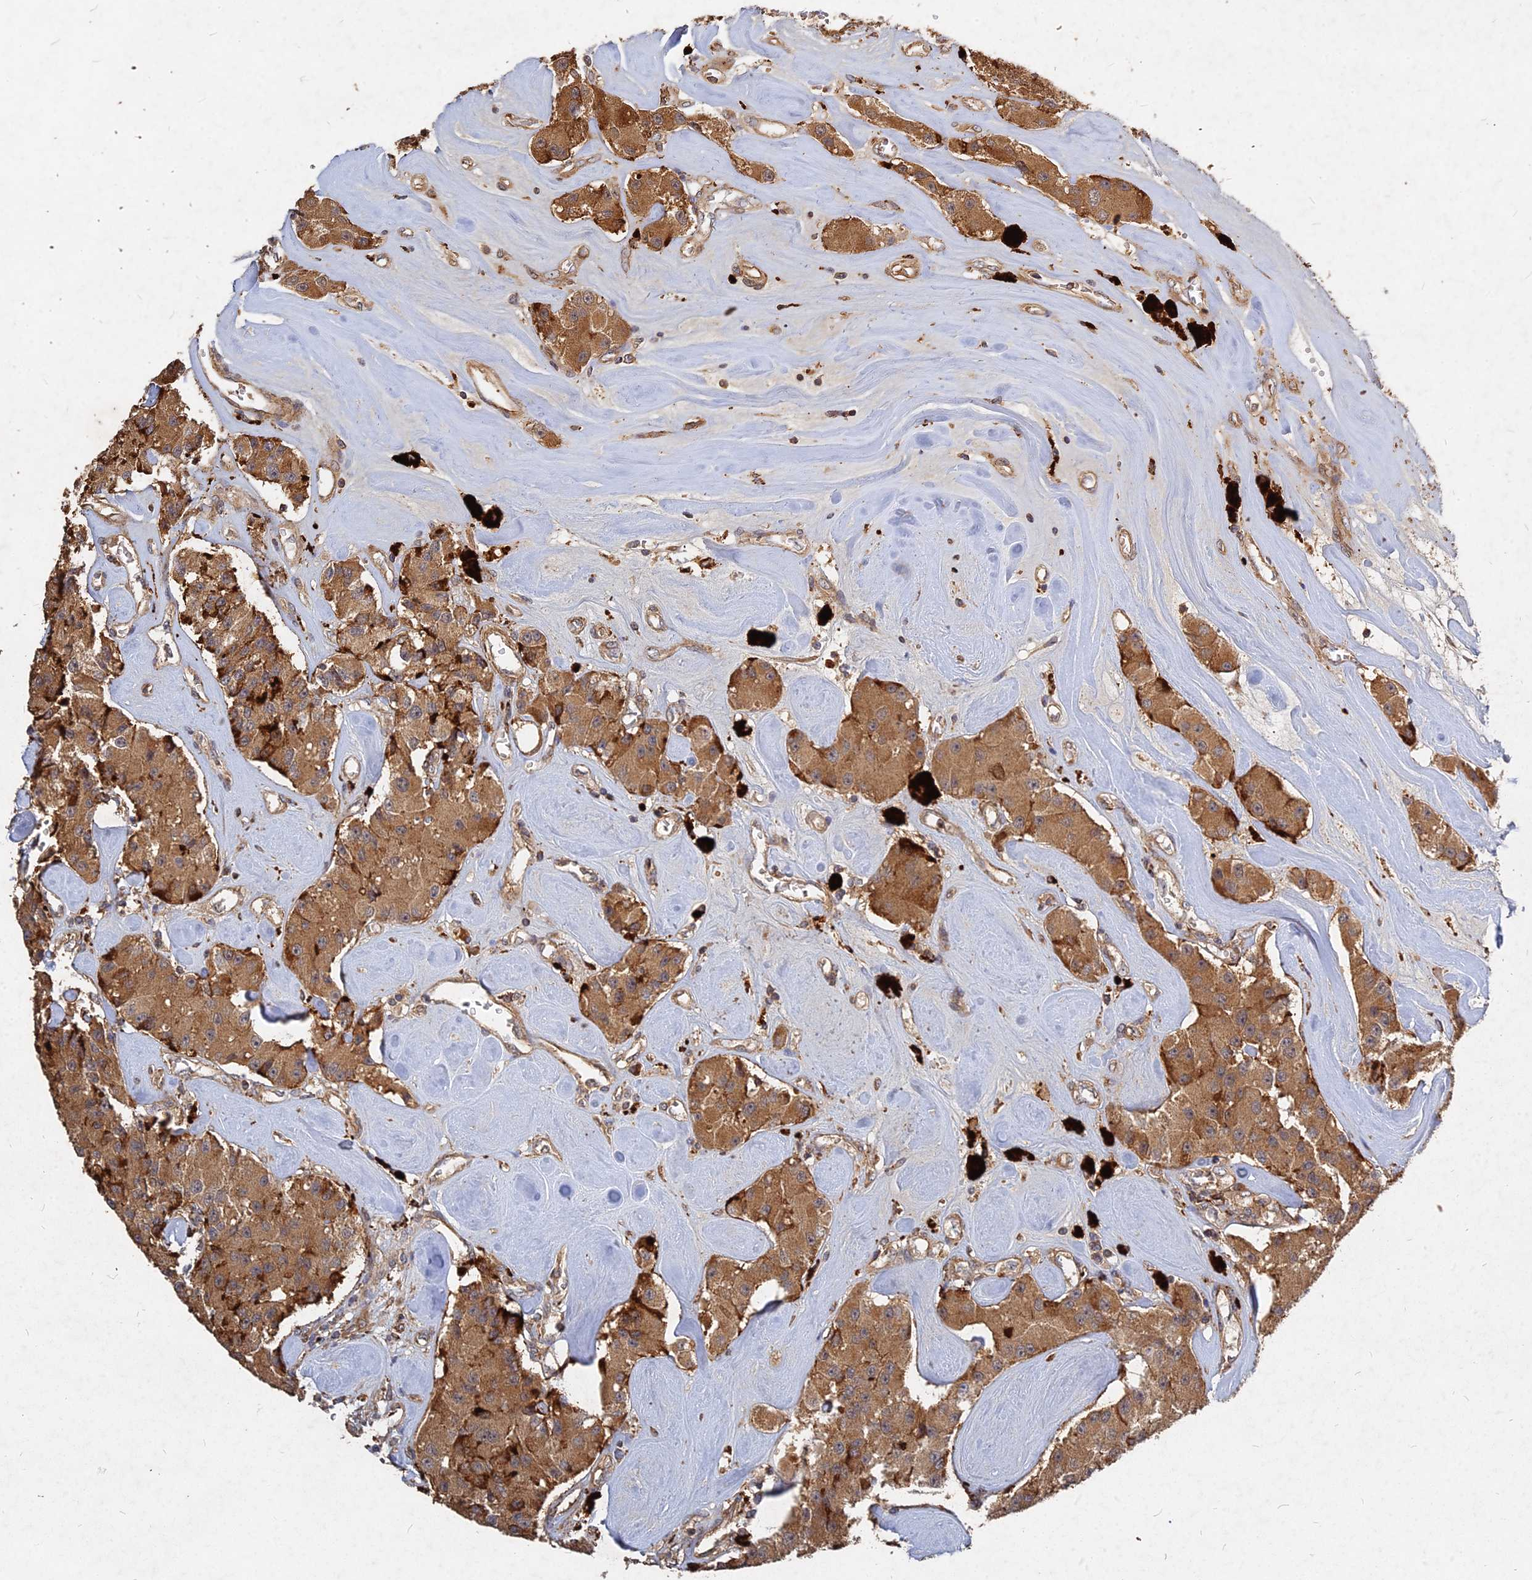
{"staining": {"intensity": "moderate", "quantity": ">75%", "location": "cytoplasmic/membranous"}, "tissue": "carcinoid", "cell_type": "Tumor cells", "image_type": "cancer", "snomed": [{"axis": "morphology", "description": "Carcinoid, malignant, NOS"}, {"axis": "topography", "description": "Pancreas"}], "caption": "Carcinoid stained with IHC shows moderate cytoplasmic/membranous staining in approximately >75% of tumor cells. The staining is performed using DAB brown chromogen to label protein expression. The nuclei are counter-stained blue using hematoxylin.", "gene": "UBE2W", "patient": {"sex": "male", "age": 41}}